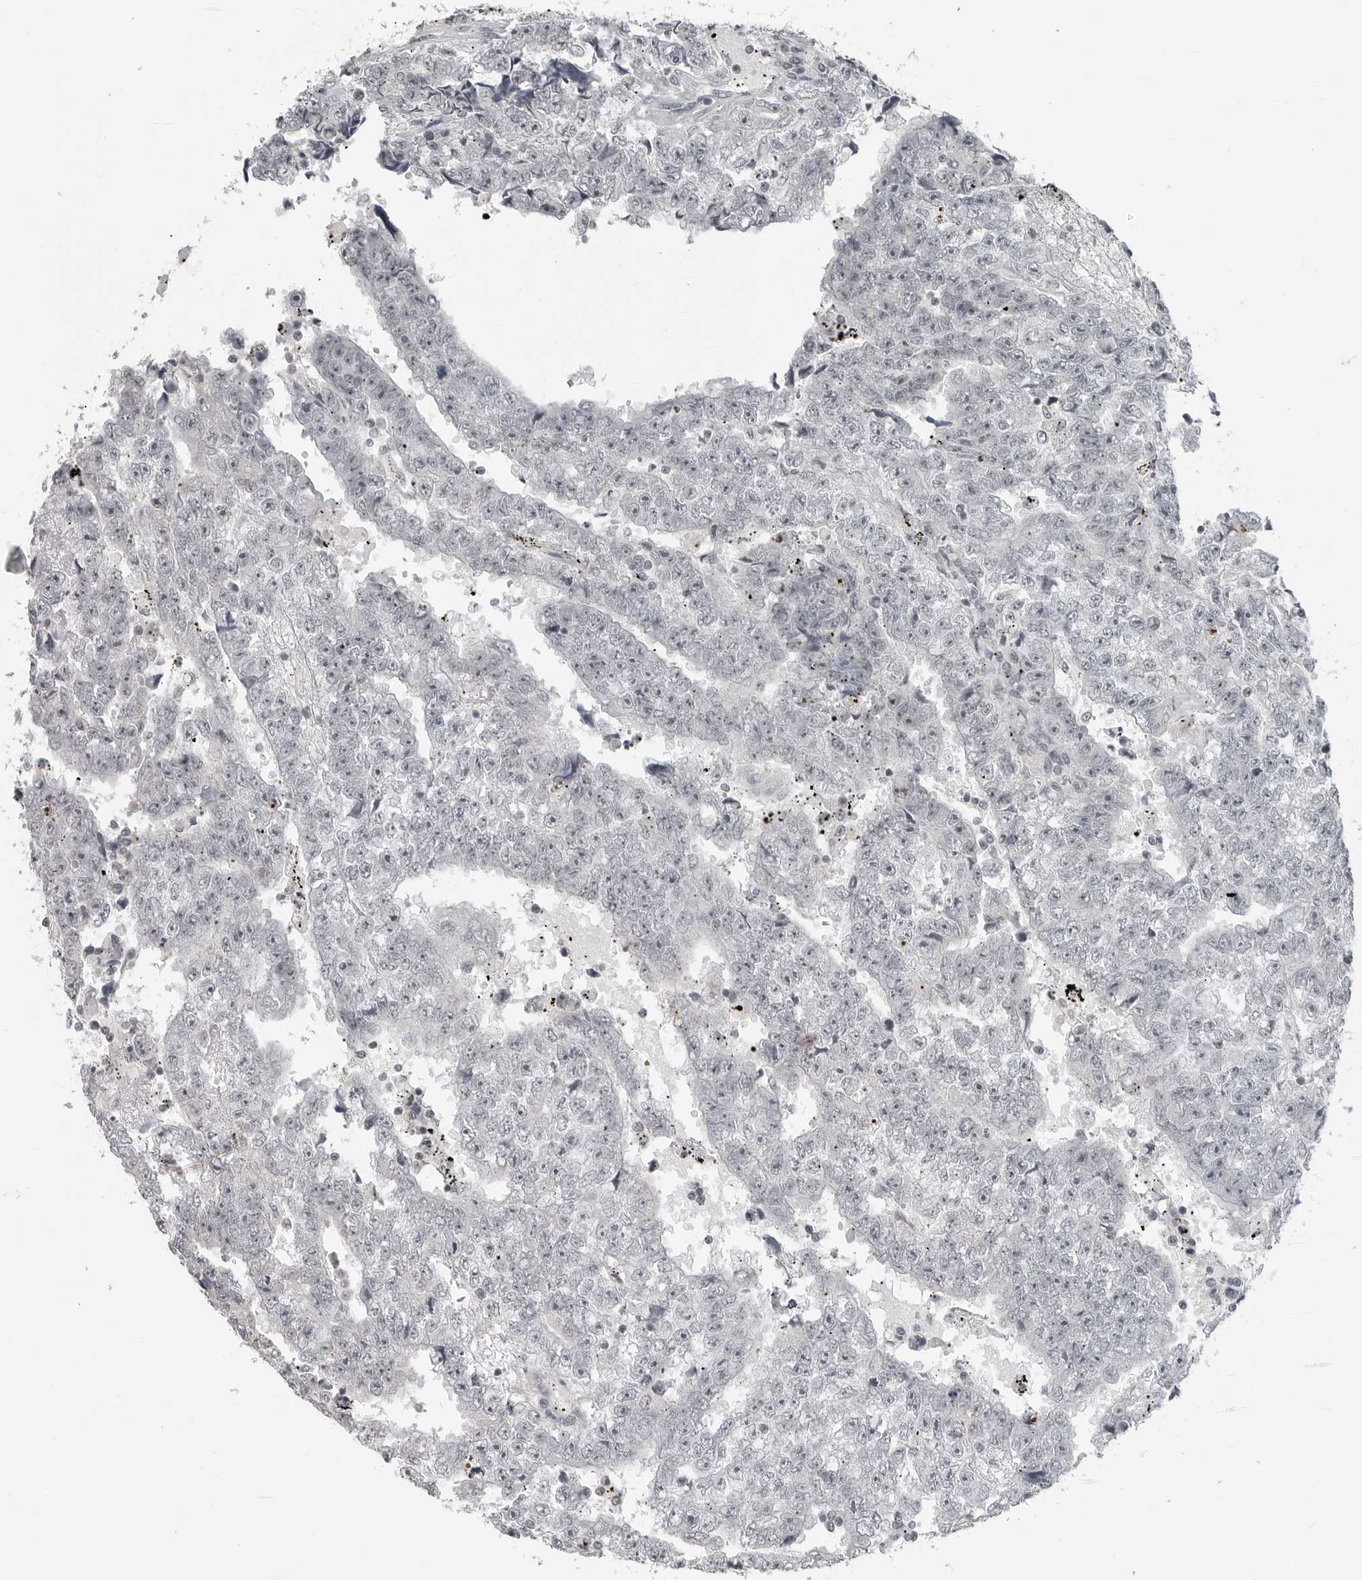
{"staining": {"intensity": "negative", "quantity": "none", "location": "none"}, "tissue": "testis cancer", "cell_type": "Tumor cells", "image_type": "cancer", "snomed": [{"axis": "morphology", "description": "Carcinoma, Embryonal, NOS"}, {"axis": "topography", "description": "Testis"}], "caption": "Immunohistochemistry of testis embryonal carcinoma shows no positivity in tumor cells.", "gene": "DDX54", "patient": {"sex": "male", "age": 25}}